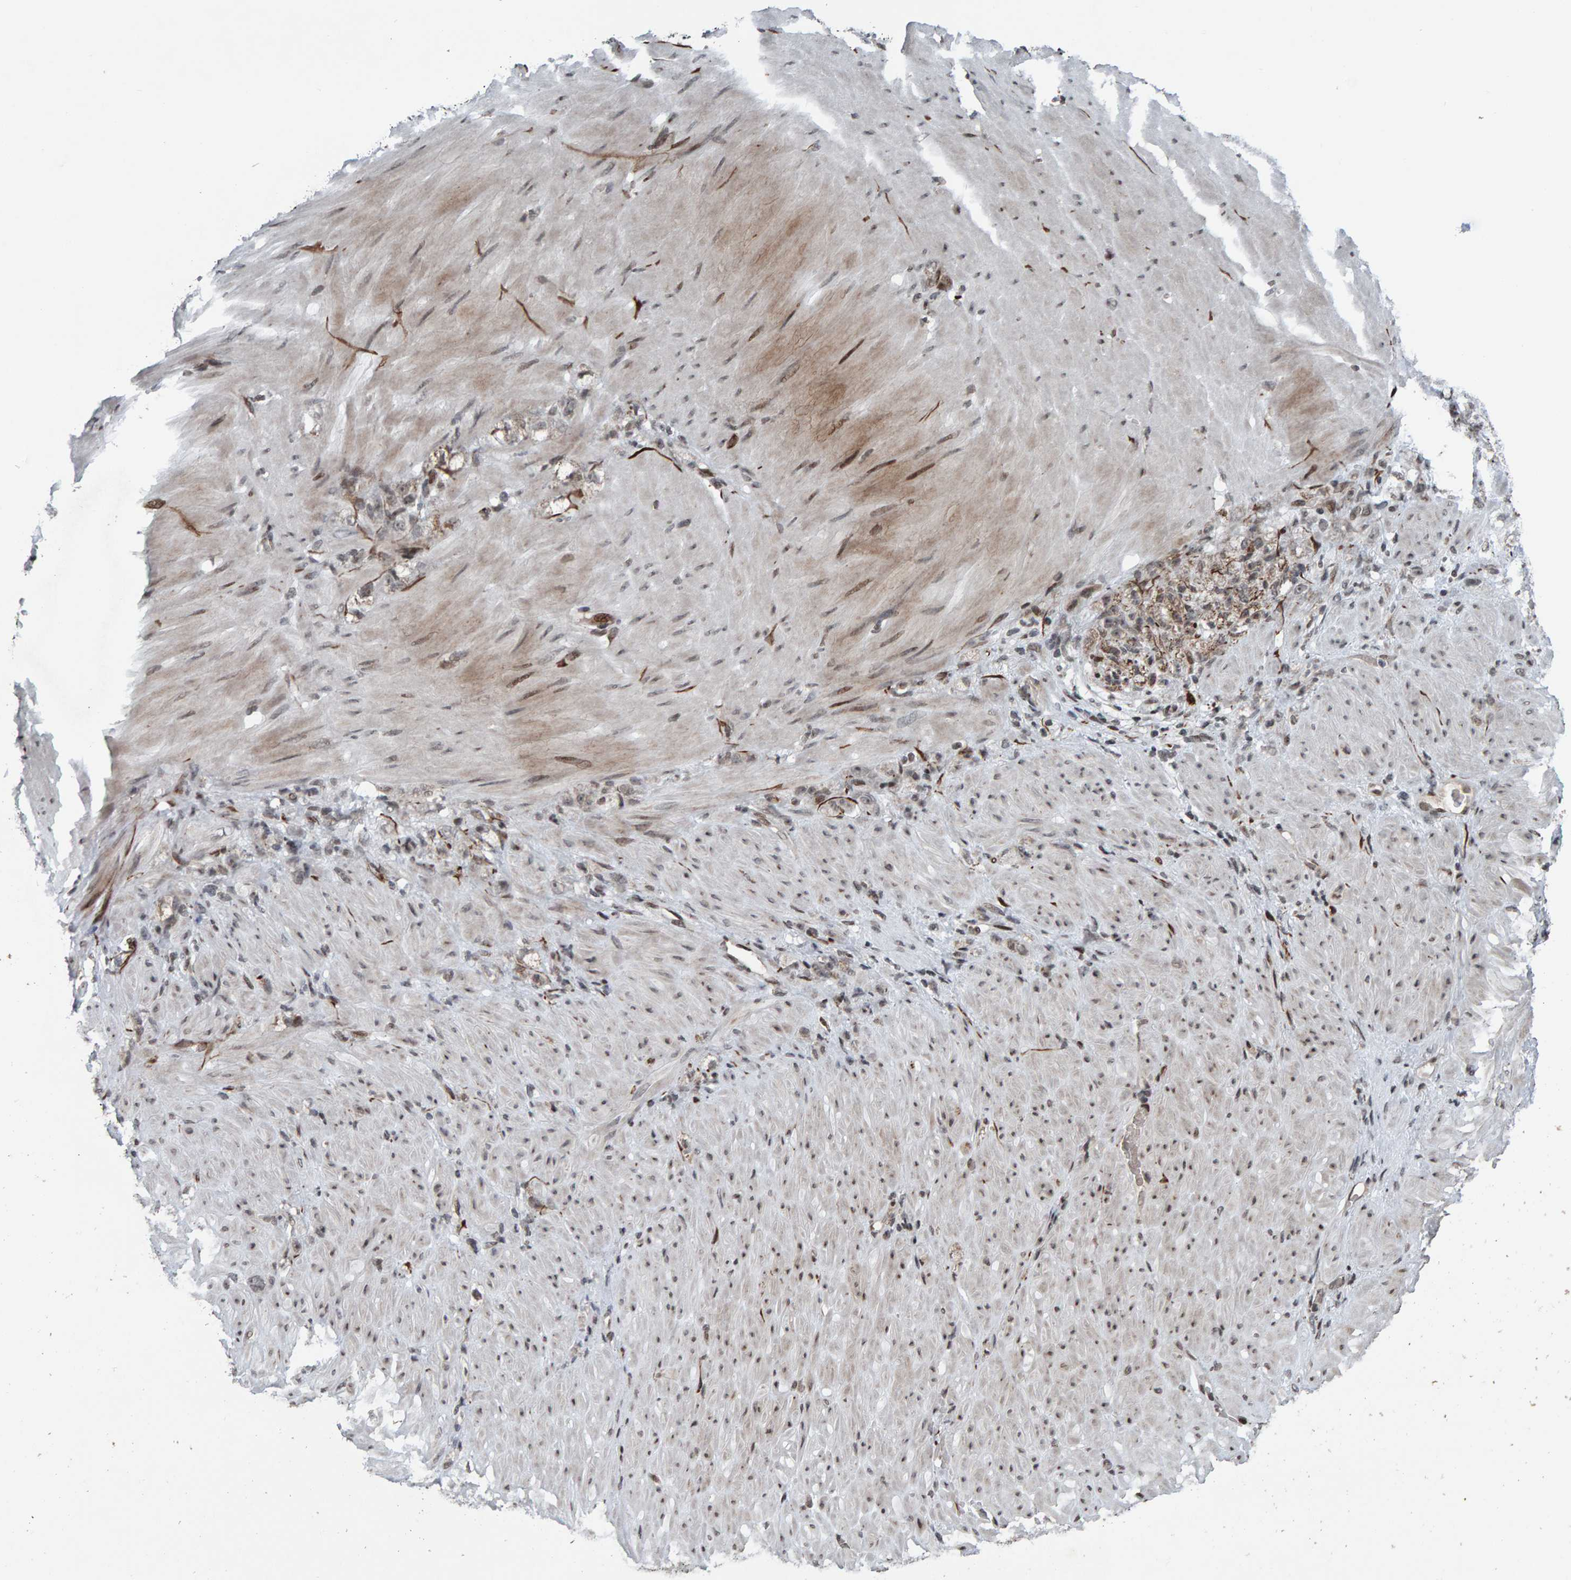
{"staining": {"intensity": "weak", "quantity": ">75%", "location": "cytoplasmic/membranous"}, "tissue": "stomach cancer", "cell_type": "Tumor cells", "image_type": "cancer", "snomed": [{"axis": "morphology", "description": "Normal tissue, NOS"}, {"axis": "morphology", "description": "Adenocarcinoma, NOS"}, {"axis": "topography", "description": "Stomach"}], "caption": "A histopathology image showing weak cytoplasmic/membranous staining in about >75% of tumor cells in stomach adenocarcinoma, as visualized by brown immunohistochemical staining.", "gene": "ZNF366", "patient": {"sex": "male", "age": 82}}